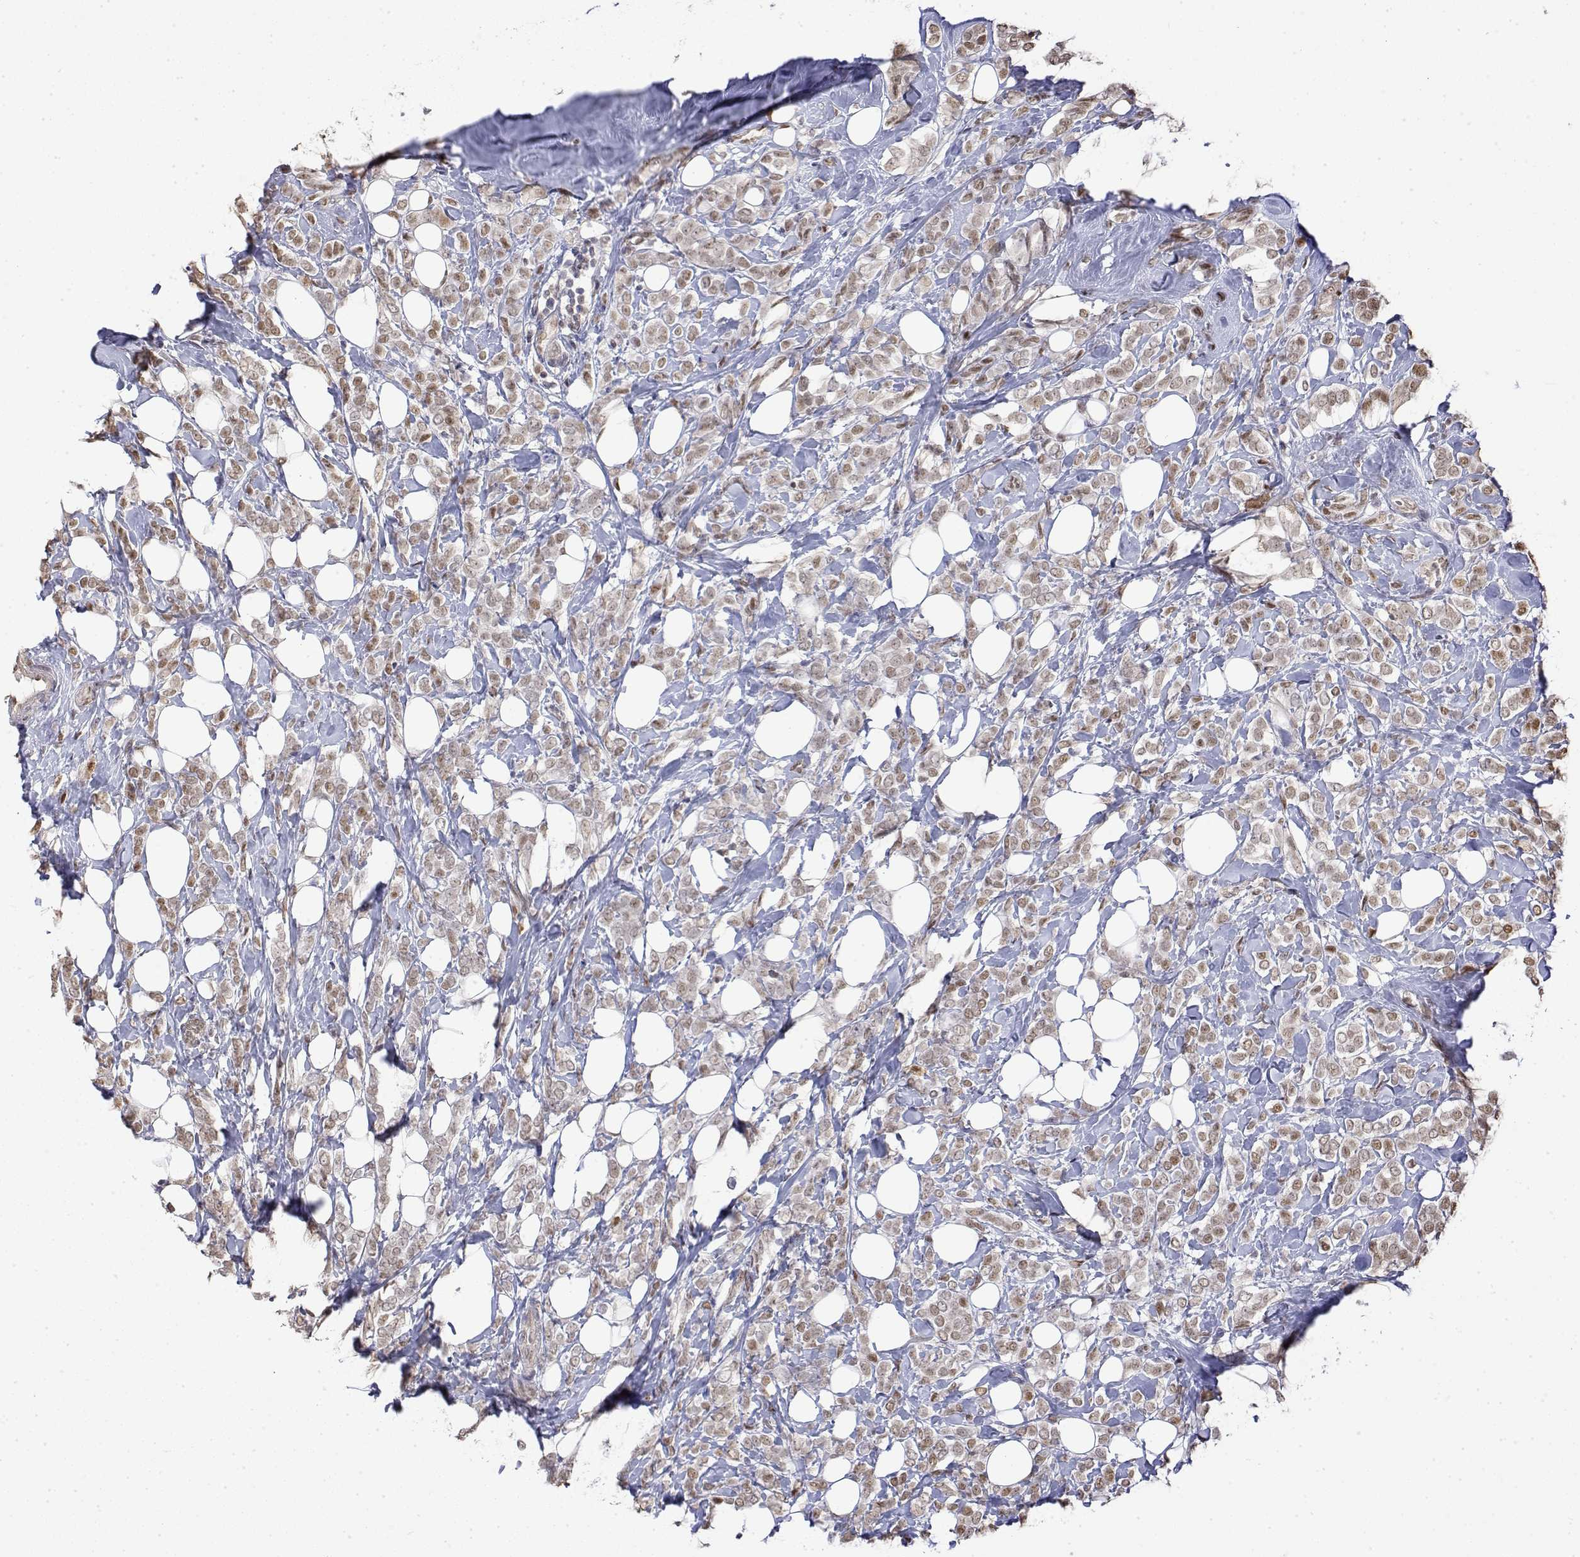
{"staining": {"intensity": "weak", "quantity": "25%-75%", "location": "nuclear"}, "tissue": "breast cancer", "cell_type": "Tumor cells", "image_type": "cancer", "snomed": [{"axis": "morphology", "description": "Lobular carcinoma"}, {"axis": "topography", "description": "Breast"}], "caption": "DAB (3,3'-diaminobenzidine) immunohistochemical staining of breast cancer (lobular carcinoma) displays weak nuclear protein staining in approximately 25%-75% of tumor cells. (IHC, brightfield microscopy, high magnification).", "gene": "TPI1", "patient": {"sex": "female", "age": 49}}